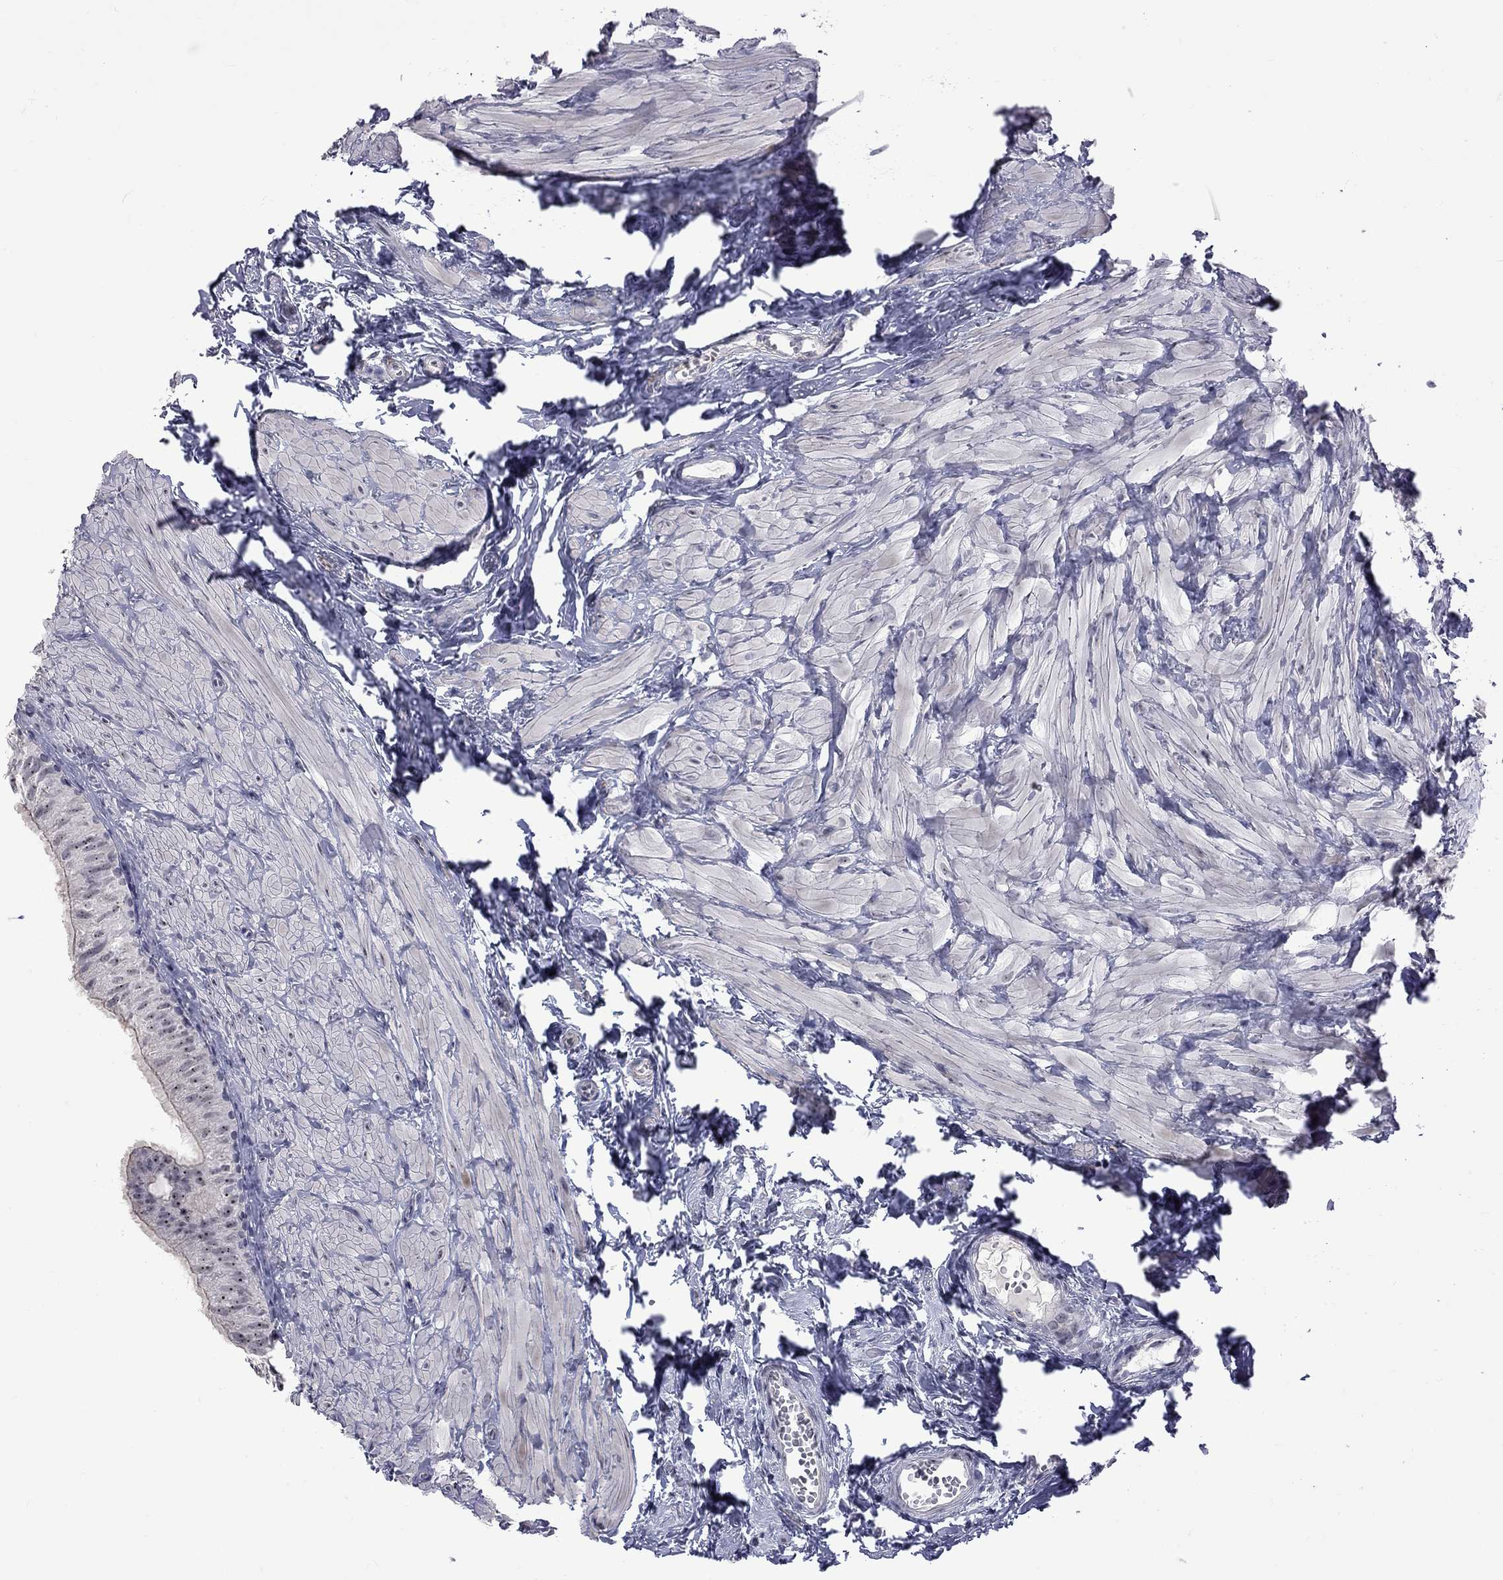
{"staining": {"intensity": "weak", "quantity": "25%-75%", "location": "nuclear"}, "tissue": "epididymis", "cell_type": "Glandular cells", "image_type": "normal", "snomed": [{"axis": "morphology", "description": "Normal tissue, NOS"}, {"axis": "topography", "description": "Epididymis"}], "caption": "A high-resolution image shows immunohistochemistry (IHC) staining of unremarkable epididymis, which reveals weak nuclear staining in about 25%-75% of glandular cells.", "gene": "GSG1L", "patient": {"sex": "male", "age": 32}}